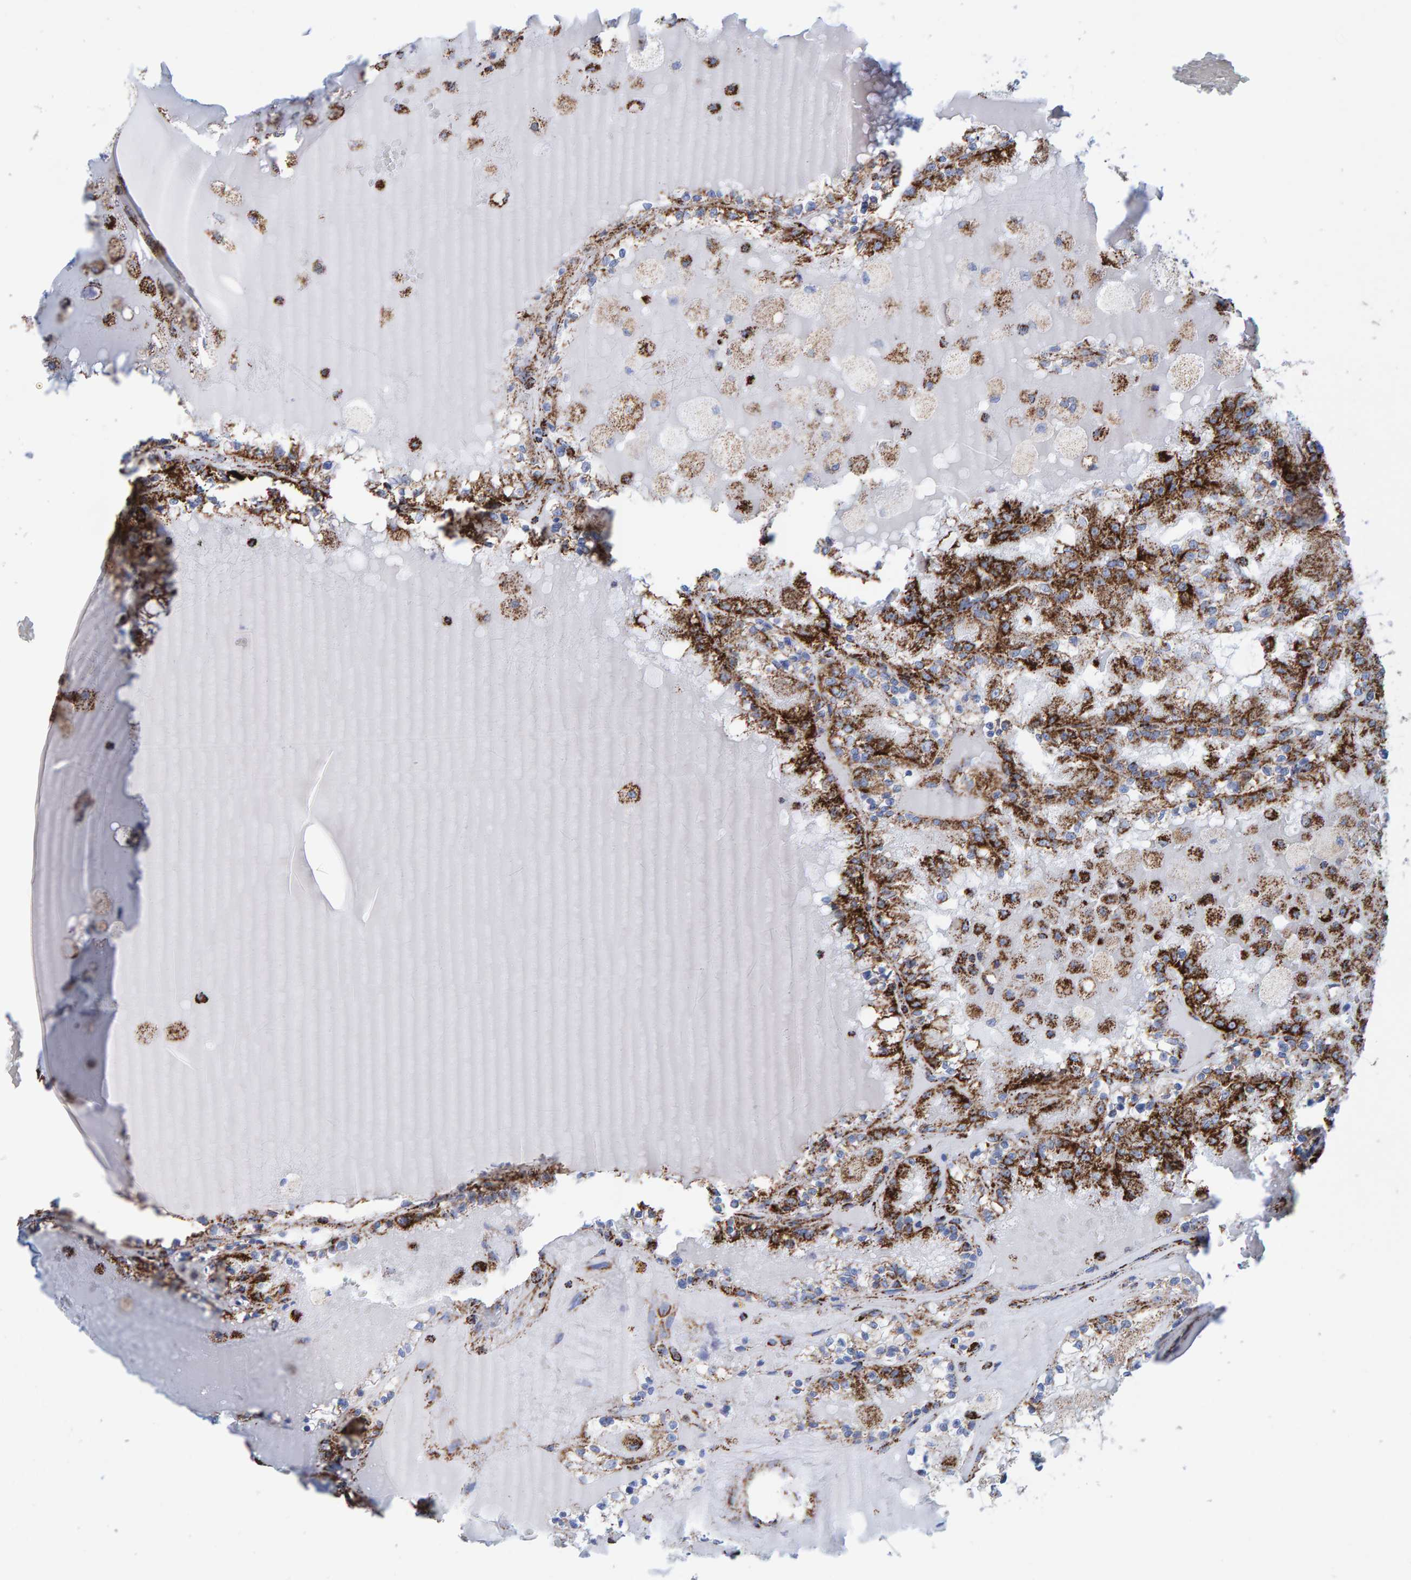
{"staining": {"intensity": "strong", "quantity": ">75%", "location": "cytoplasmic/membranous"}, "tissue": "renal cancer", "cell_type": "Tumor cells", "image_type": "cancer", "snomed": [{"axis": "morphology", "description": "Adenocarcinoma, NOS"}, {"axis": "topography", "description": "Kidney"}], "caption": "Immunohistochemistry (IHC) histopathology image of human renal adenocarcinoma stained for a protein (brown), which displays high levels of strong cytoplasmic/membranous positivity in about >75% of tumor cells.", "gene": "ENSG00000262660", "patient": {"sex": "female", "age": 56}}